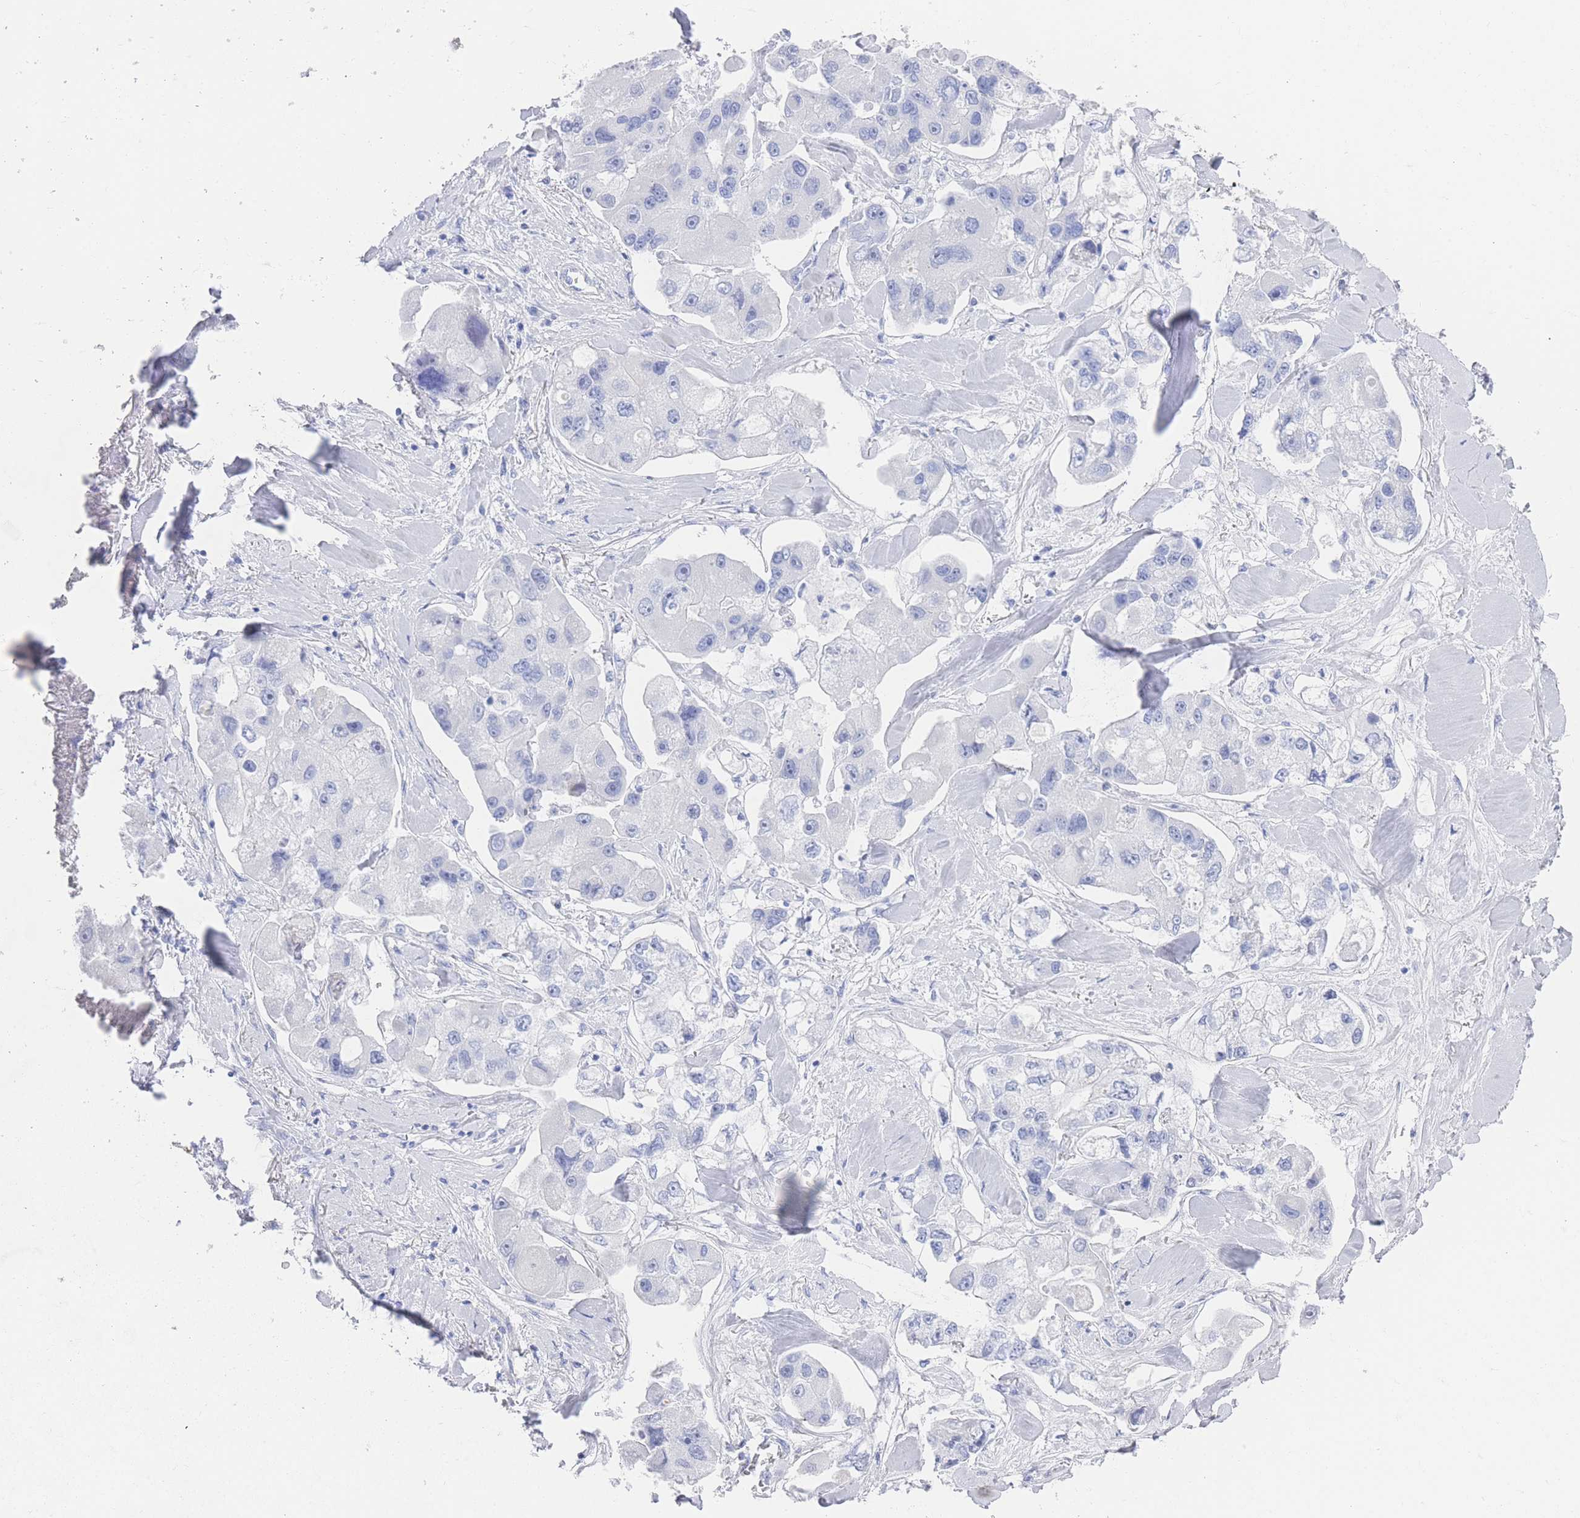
{"staining": {"intensity": "negative", "quantity": "none", "location": "none"}, "tissue": "lung cancer", "cell_type": "Tumor cells", "image_type": "cancer", "snomed": [{"axis": "morphology", "description": "Adenocarcinoma, NOS"}, {"axis": "topography", "description": "Lung"}], "caption": "Immunohistochemistry photomicrograph of neoplastic tissue: human adenocarcinoma (lung) stained with DAB shows no significant protein staining in tumor cells.", "gene": "LRRC37A", "patient": {"sex": "female", "age": 54}}